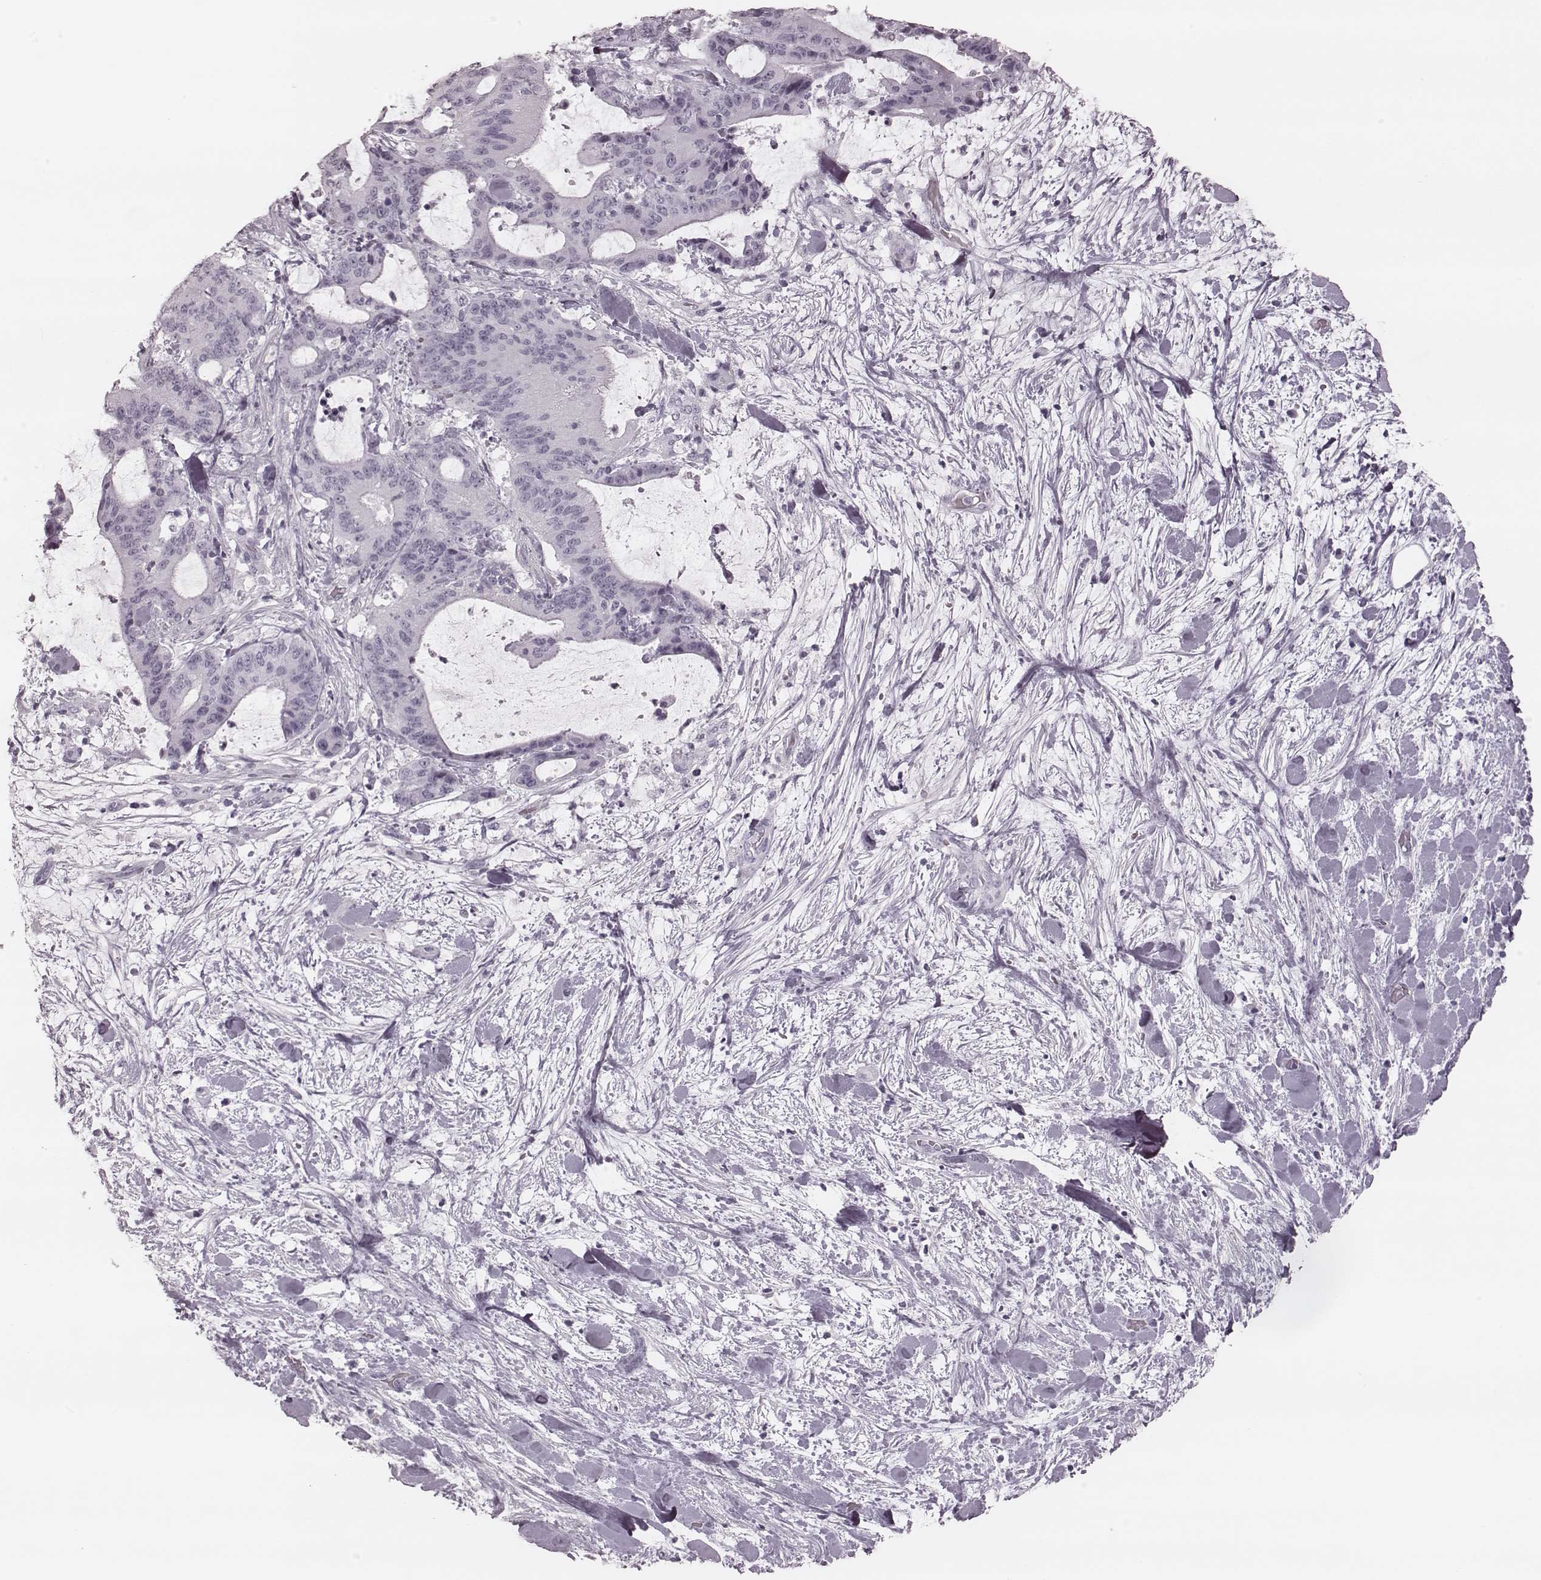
{"staining": {"intensity": "negative", "quantity": "none", "location": "none"}, "tissue": "liver cancer", "cell_type": "Tumor cells", "image_type": "cancer", "snomed": [{"axis": "morphology", "description": "Cholangiocarcinoma"}, {"axis": "topography", "description": "Liver"}], "caption": "A photomicrograph of liver cancer (cholangiocarcinoma) stained for a protein reveals no brown staining in tumor cells.", "gene": "KRT74", "patient": {"sex": "female", "age": 73}}